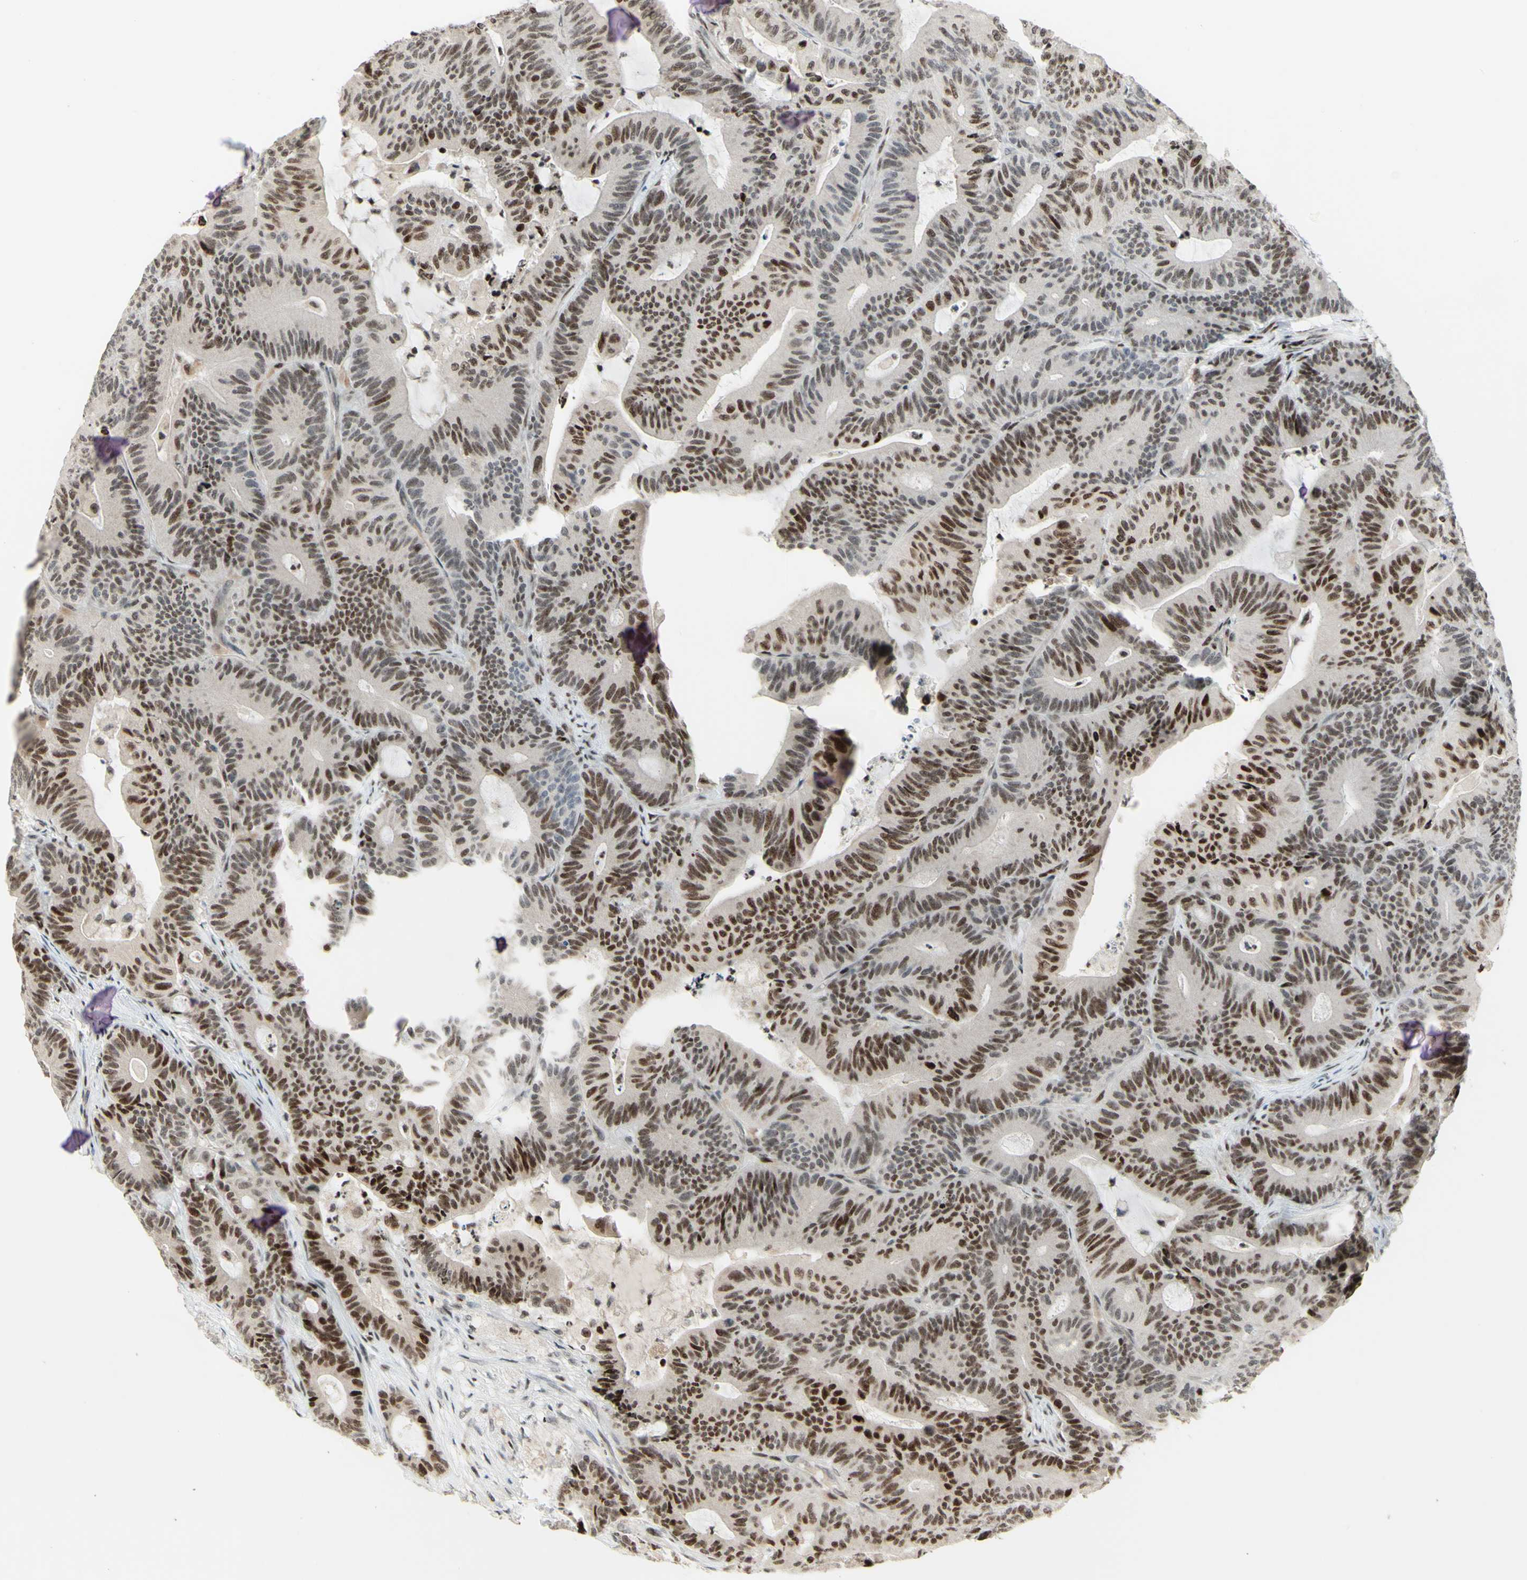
{"staining": {"intensity": "moderate", "quantity": "25%-75%", "location": "nuclear"}, "tissue": "colorectal cancer", "cell_type": "Tumor cells", "image_type": "cancer", "snomed": [{"axis": "morphology", "description": "Adenocarcinoma, NOS"}, {"axis": "topography", "description": "Colon"}], "caption": "Protein expression analysis of human colorectal adenocarcinoma reveals moderate nuclear expression in about 25%-75% of tumor cells. (DAB (3,3'-diaminobenzidine) IHC, brown staining for protein, blue staining for nuclei).", "gene": "CDKL5", "patient": {"sex": "female", "age": 84}}